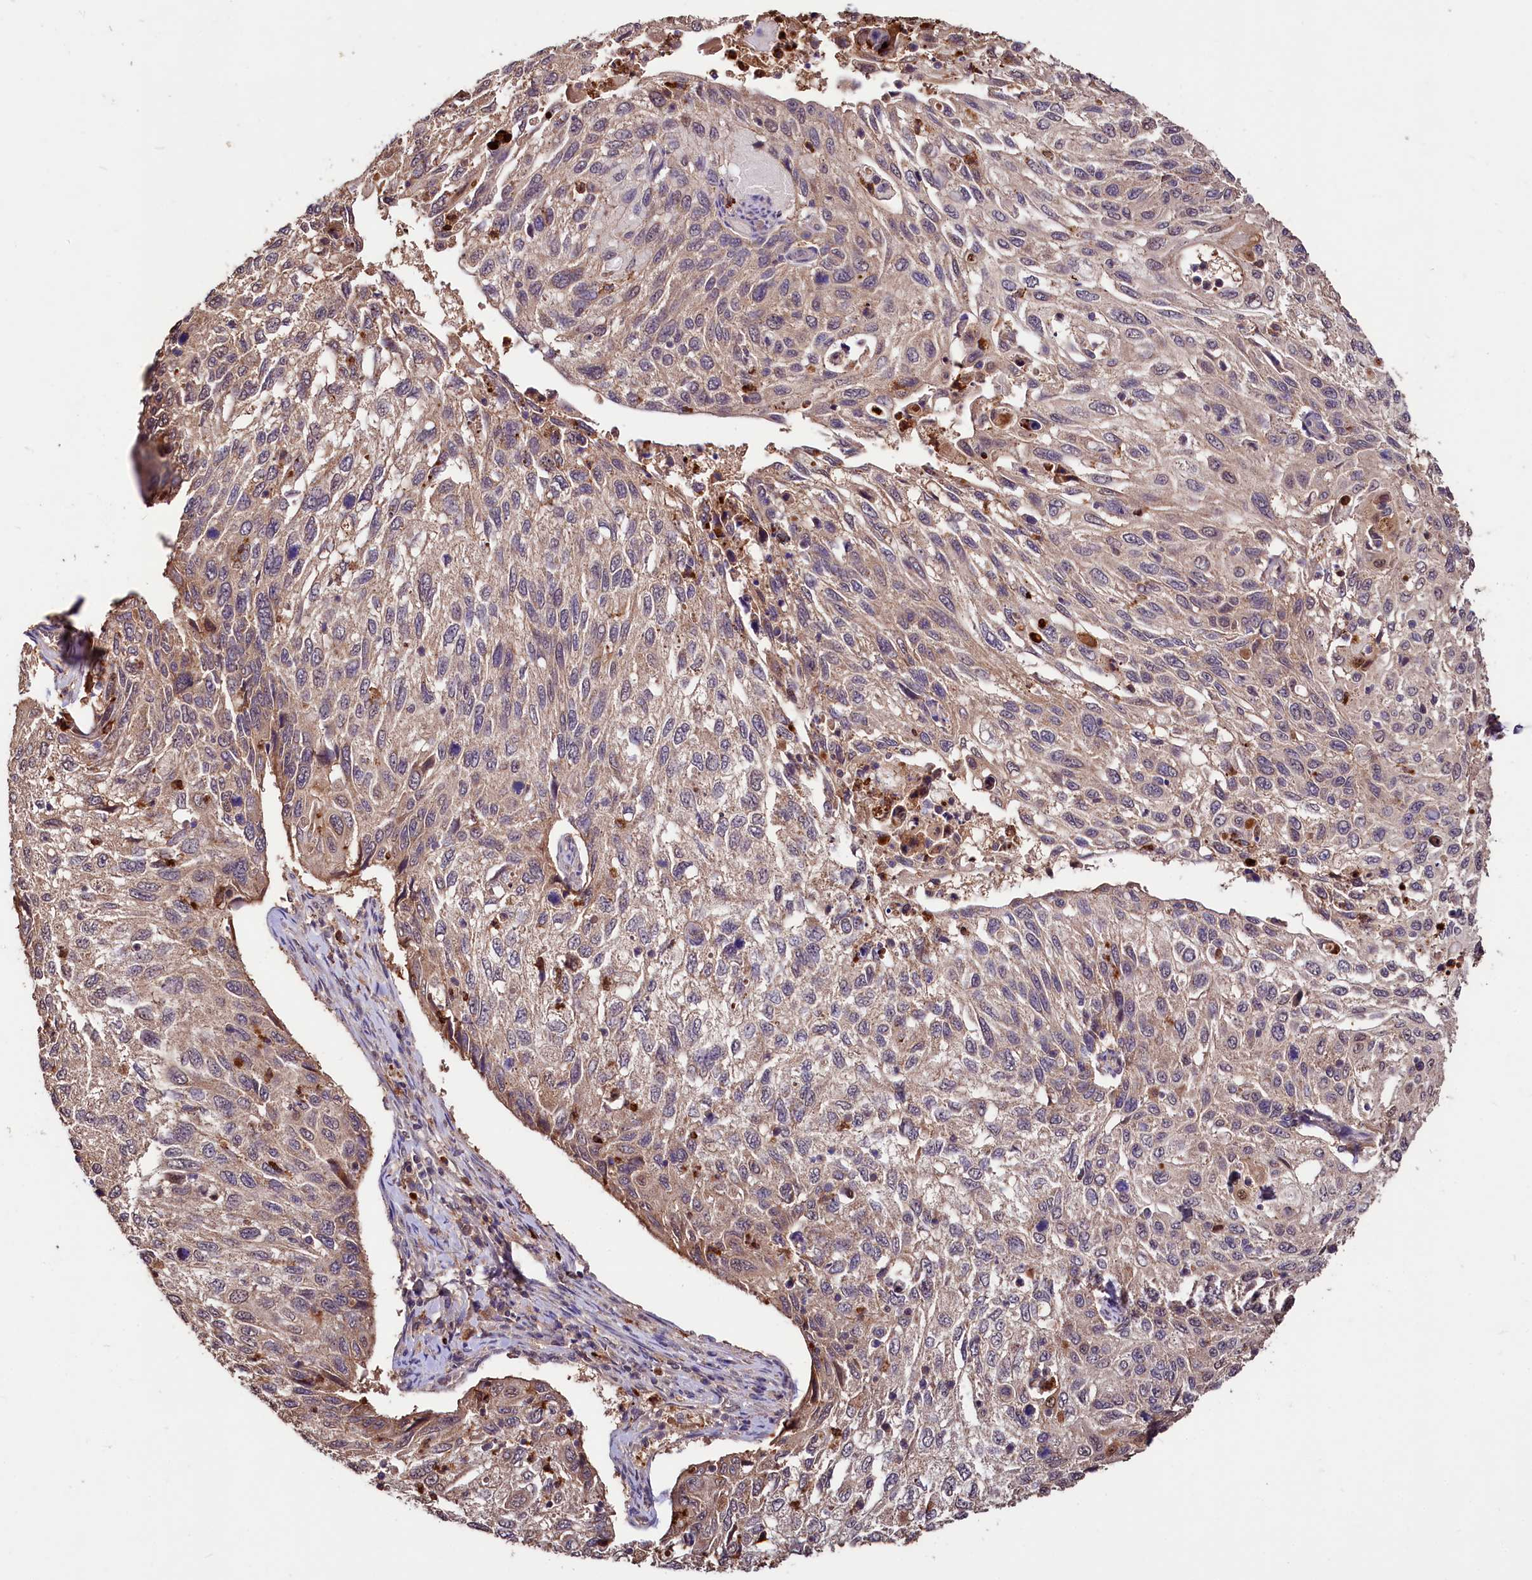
{"staining": {"intensity": "weak", "quantity": "<25%", "location": "cytoplasmic/membranous"}, "tissue": "cervical cancer", "cell_type": "Tumor cells", "image_type": "cancer", "snomed": [{"axis": "morphology", "description": "Squamous cell carcinoma, NOS"}, {"axis": "topography", "description": "Cervix"}], "caption": "Immunohistochemistry (IHC) of human cervical cancer exhibits no positivity in tumor cells.", "gene": "KLRB1", "patient": {"sex": "female", "age": 70}}